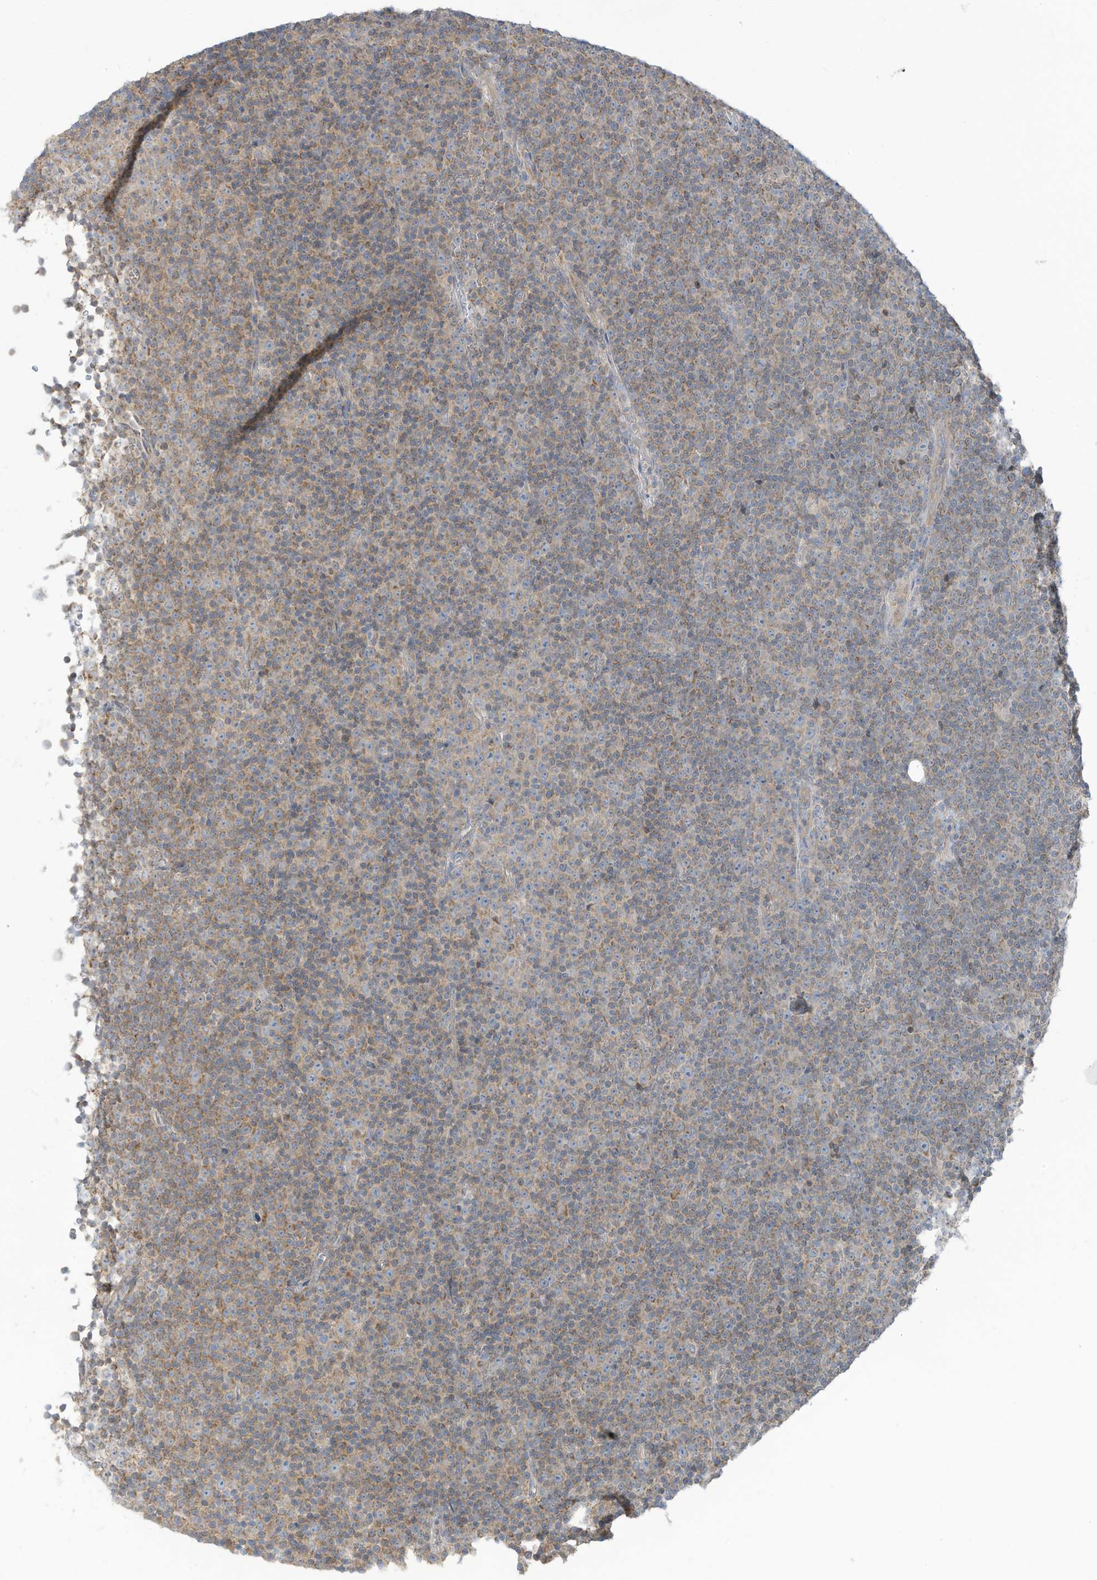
{"staining": {"intensity": "weak", "quantity": "25%-75%", "location": "cytoplasmic/membranous"}, "tissue": "lymphoma", "cell_type": "Tumor cells", "image_type": "cancer", "snomed": [{"axis": "morphology", "description": "Malignant lymphoma, non-Hodgkin's type, Low grade"}, {"axis": "topography", "description": "Lymph node"}], "caption": "Brown immunohistochemical staining in human malignant lymphoma, non-Hodgkin's type (low-grade) shows weak cytoplasmic/membranous expression in about 25%-75% of tumor cells.", "gene": "LRRN2", "patient": {"sex": "female", "age": 67}}